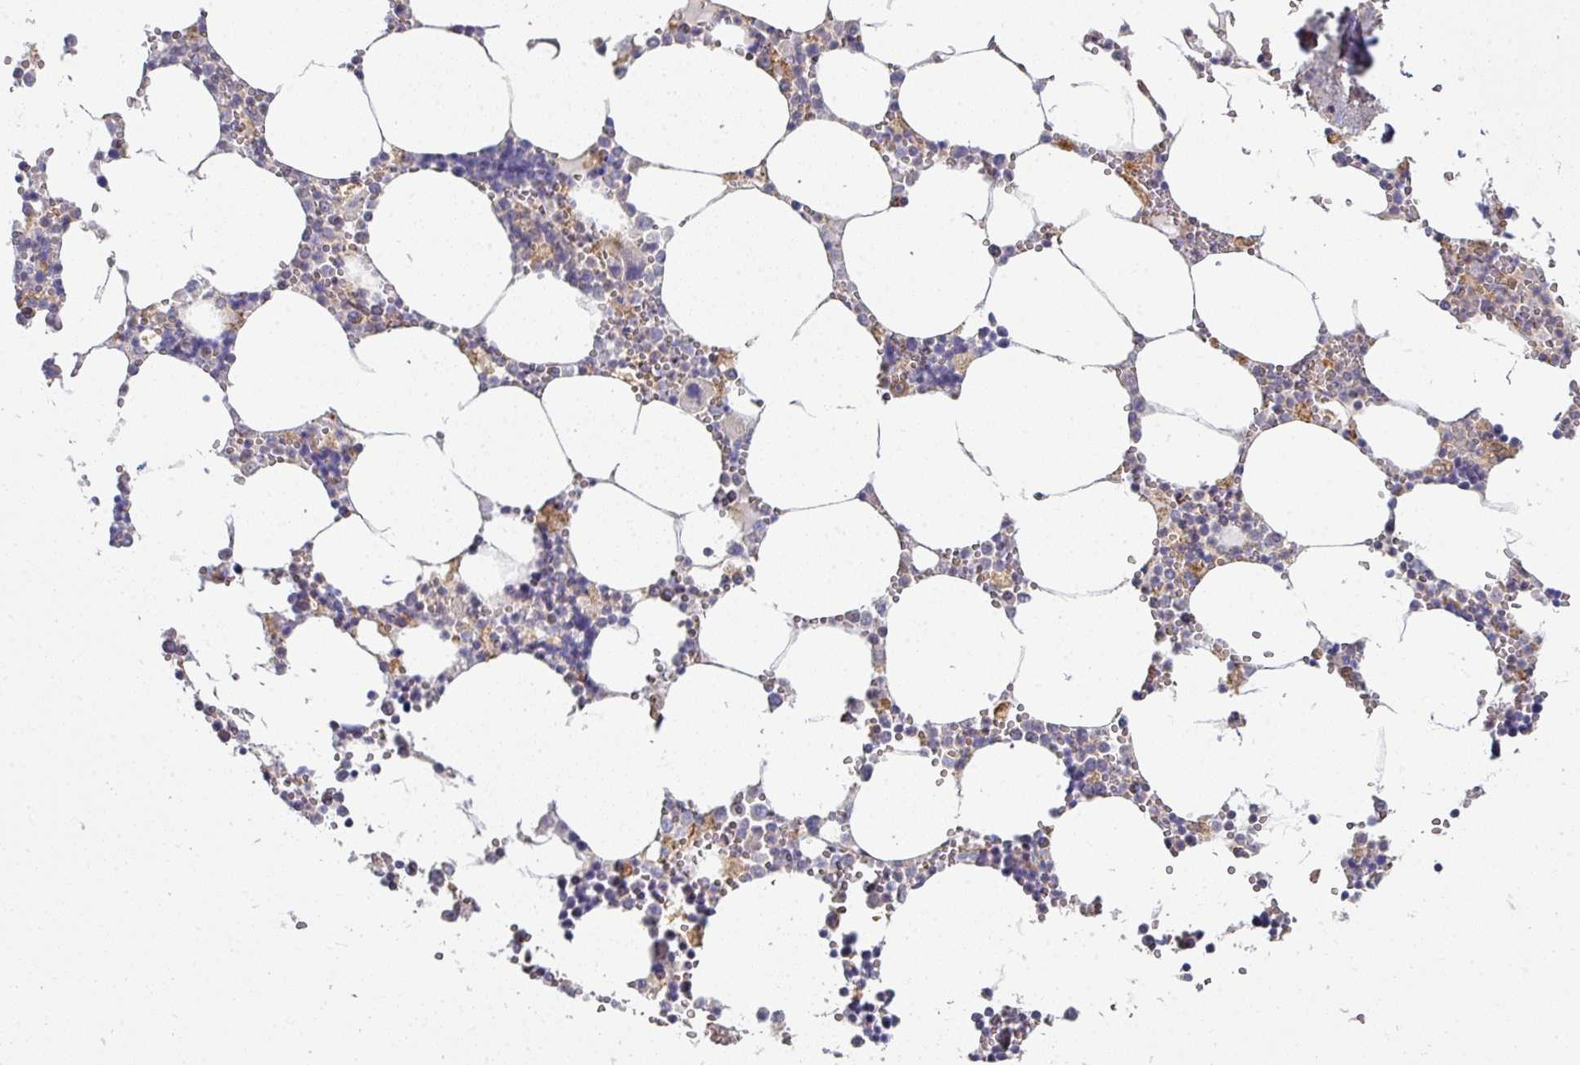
{"staining": {"intensity": "moderate", "quantity": "<25%", "location": "cytoplasmic/membranous"}, "tissue": "bone marrow", "cell_type": "Hematopoietic cells", "image_type": "normal", "snomed": [{"axis": "morphology", "description": "Normal tissue, NOS"}, {"axis": "topography", "description": "Bone marrow"}], "caption": "IHC photomicrograph of unremarkable human bone marrow stained for a protein (brown), which demonstrates low levels of moderate cytoplasmic/membranous positivity in about <25% of hematopoietic cells.", "gene": "ZNF268", "patient": {"sex": "male", "age": 54}}